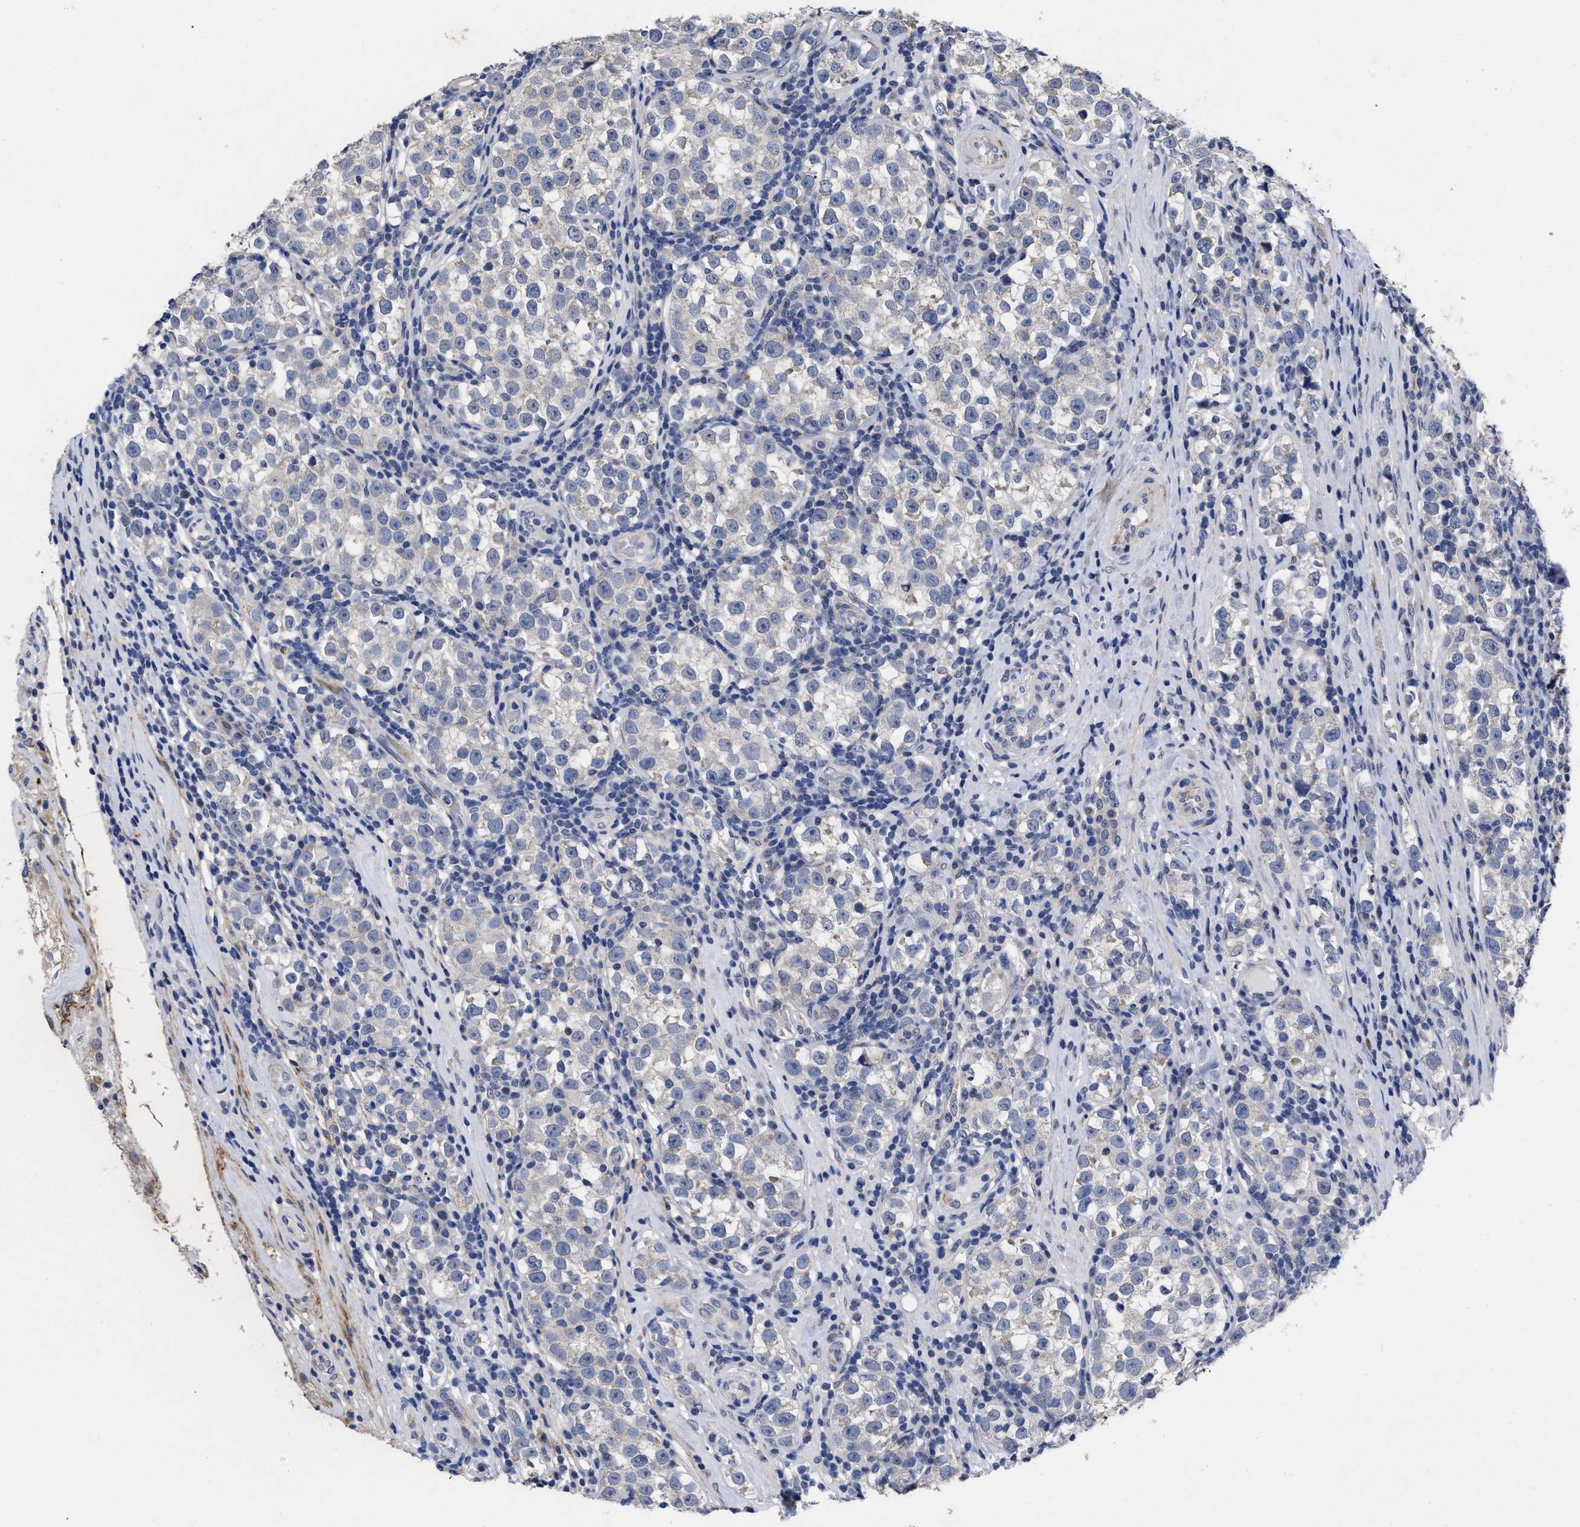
{"staining": {"intensity": "negative", "quantity": "none", "location": "none"}, "tissue": "testis cancer", "cell_type": "Tumor cells", "image_type": "cancer", "snomed": [{"axis": "morphology", "description": "Normal tissue, NOS"}, {"axis": "morphology", "description": "Seminoma, NOS"}, {"axis": "topography", "description": "Testis"}], "caption": "The histopathology image displays no significant expression in tumor cells of seminoma (testis).", "gene": "CCN5", "patient": {"sex": "male", "age": 43}}